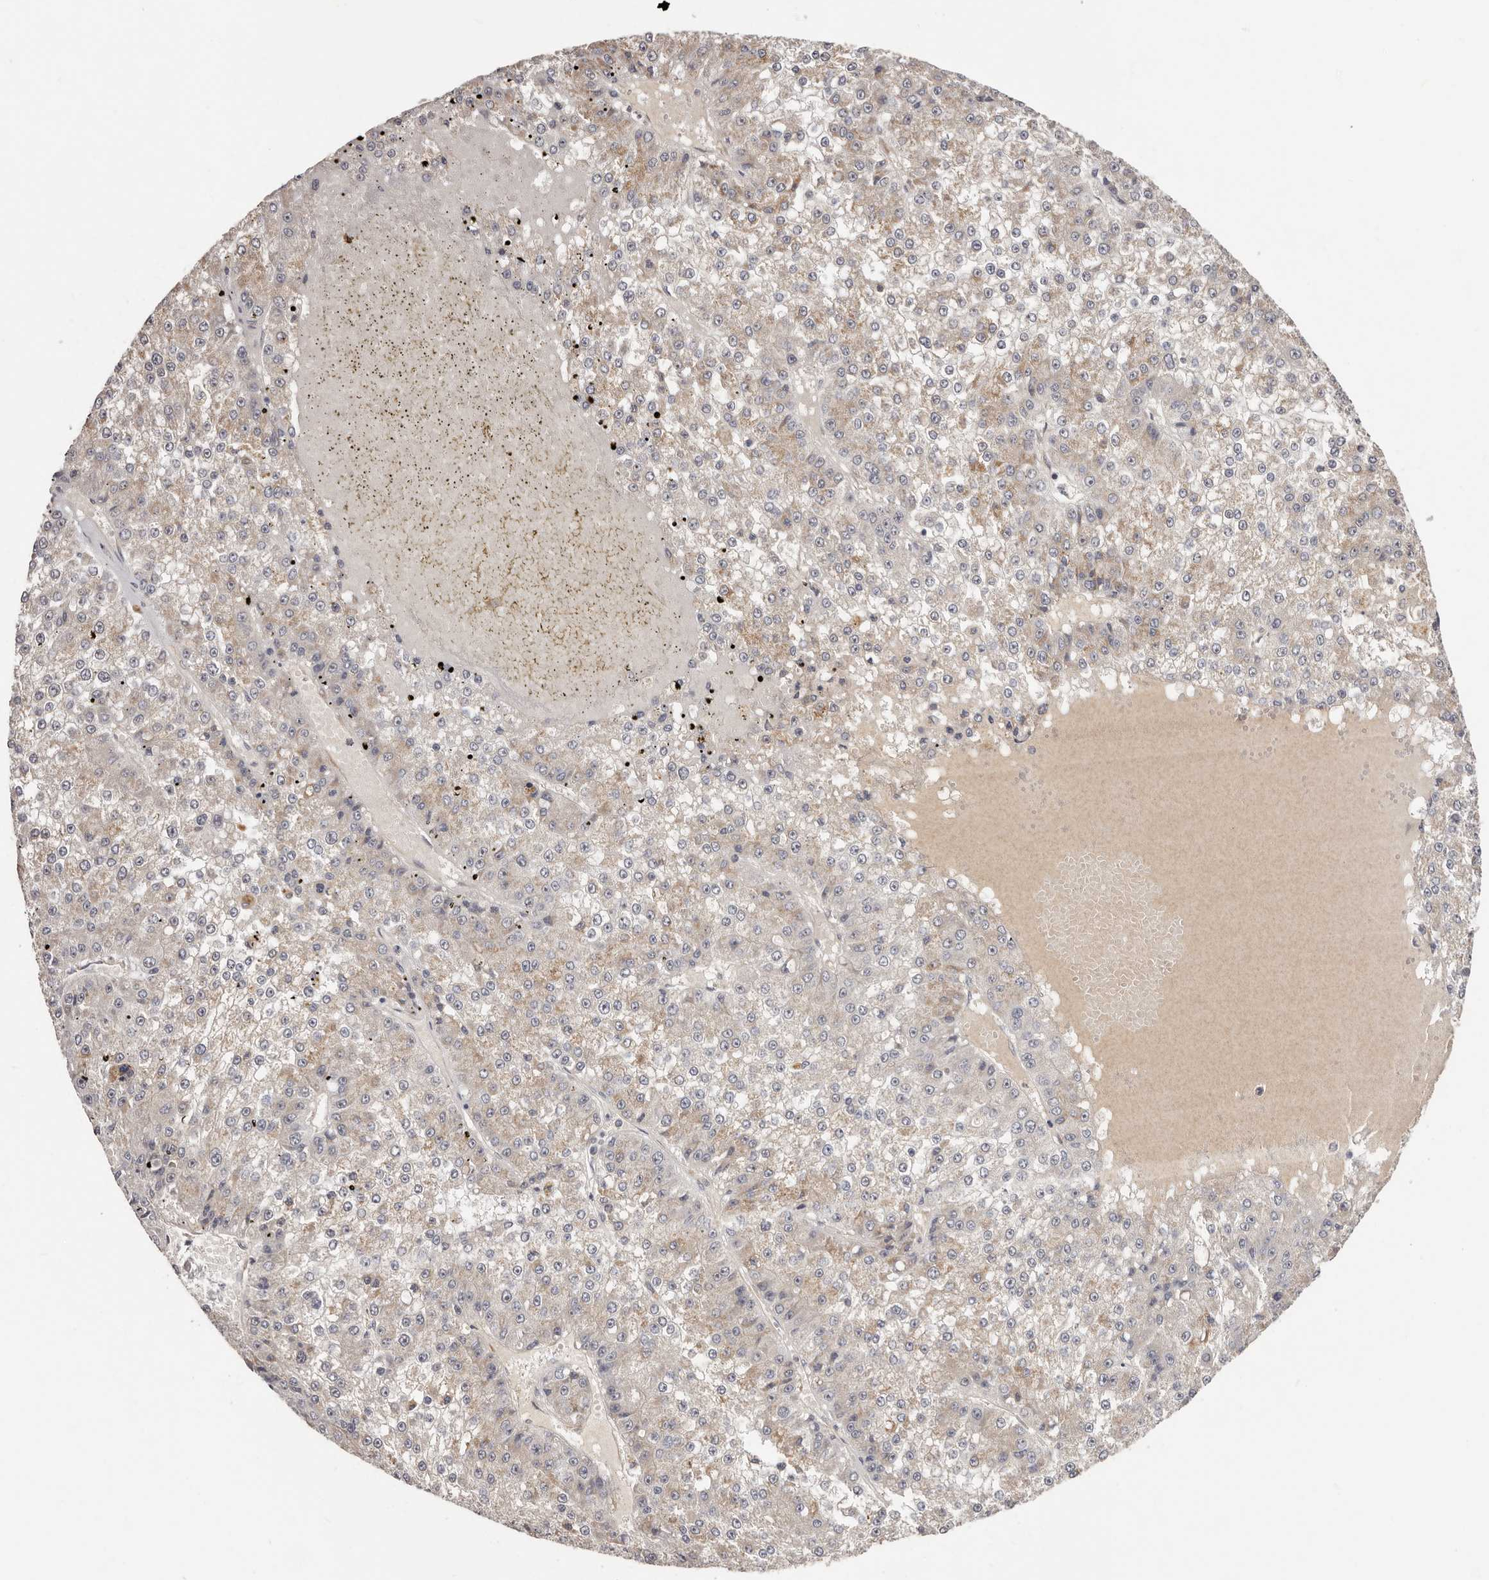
{"staining": {"intensity": "weak", "quantity": "25%-75%", "location": "cytoplasmic/membranous"}, "tissue": "liver cancer", "cell_type": "Tumor cells", "image_type": "cancer", "snomed": [{"axis": "morphology", "description": "Carcinoma, Hepatocellular, NOS"}, {"axis": "topography", "description": "Liver"}], "caption": "High-magnification brightfield microscopy of liver cancer stained with DAB (3,3'-diaminobenzidine) (brown) and counterstained with hematoxylin (blue). tumor cells exhibit weak cytoplasmic/membranous staining is identified in approximately25%-75% of cells.", "gene": "LTV1", "patient": {"sex": "female", "age": 73}}